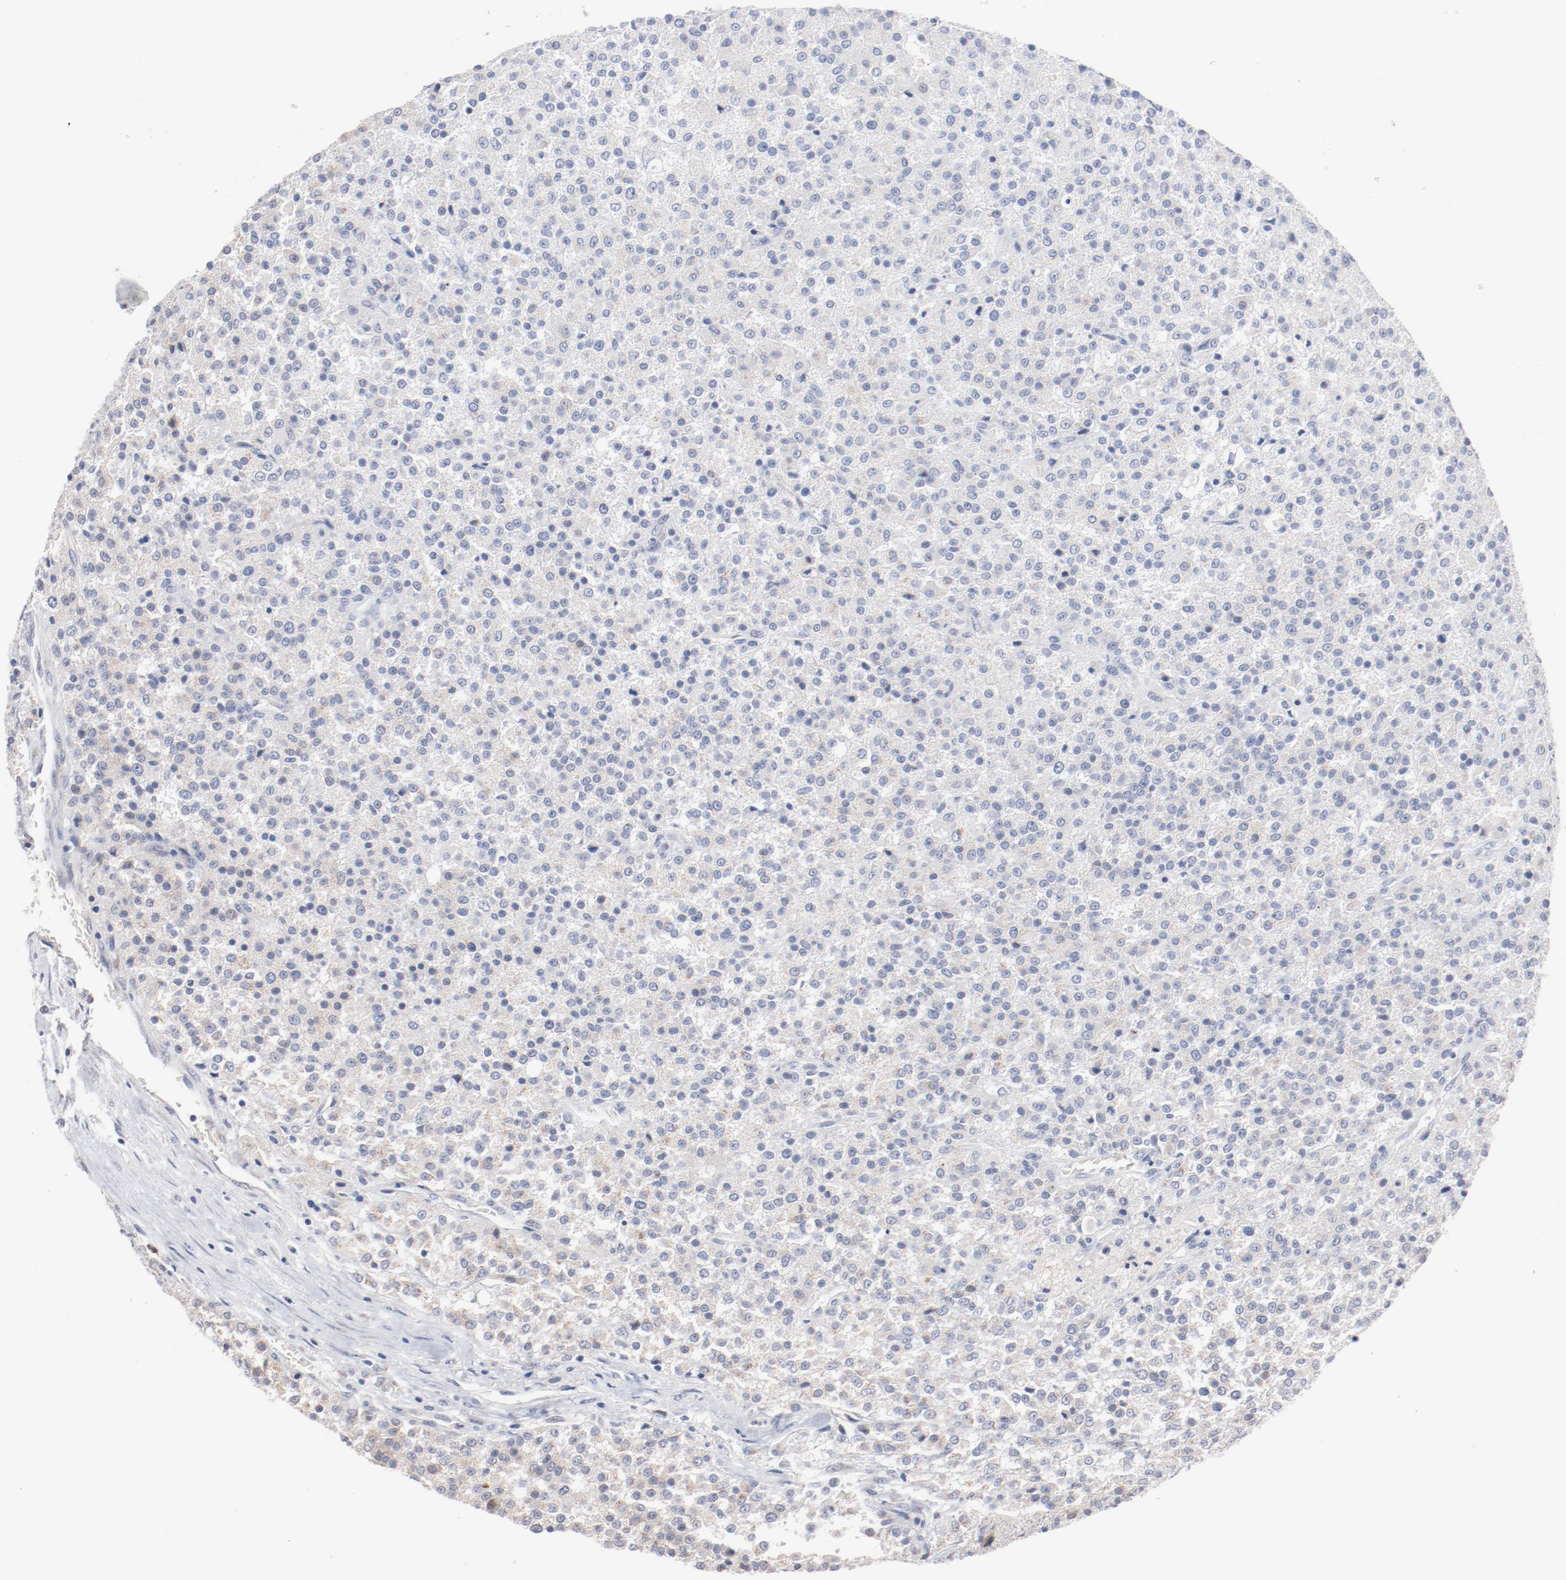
{"staining": {"intensity": "negative", "quantity": "none", "location": "none"}, "tissue": "testis cancer", "cell_type": "Tumor cells", "image_type": "cancer", "snomed": [{"axis": "morphology", "description": "Seminoma, NOS"}, {"axis": "topography", "description": "Testis"}], "caption": "A micrograph of human testis cancer (seminoma) is negative for staining in tumor cells. The staining is performed using DAB (3,3'-diaminobenzidine) brown chromogen with nuclei counter-stained in using hematoxylin.", "gene": "AK7", "patient": {"sex": "male", "age": 59}}